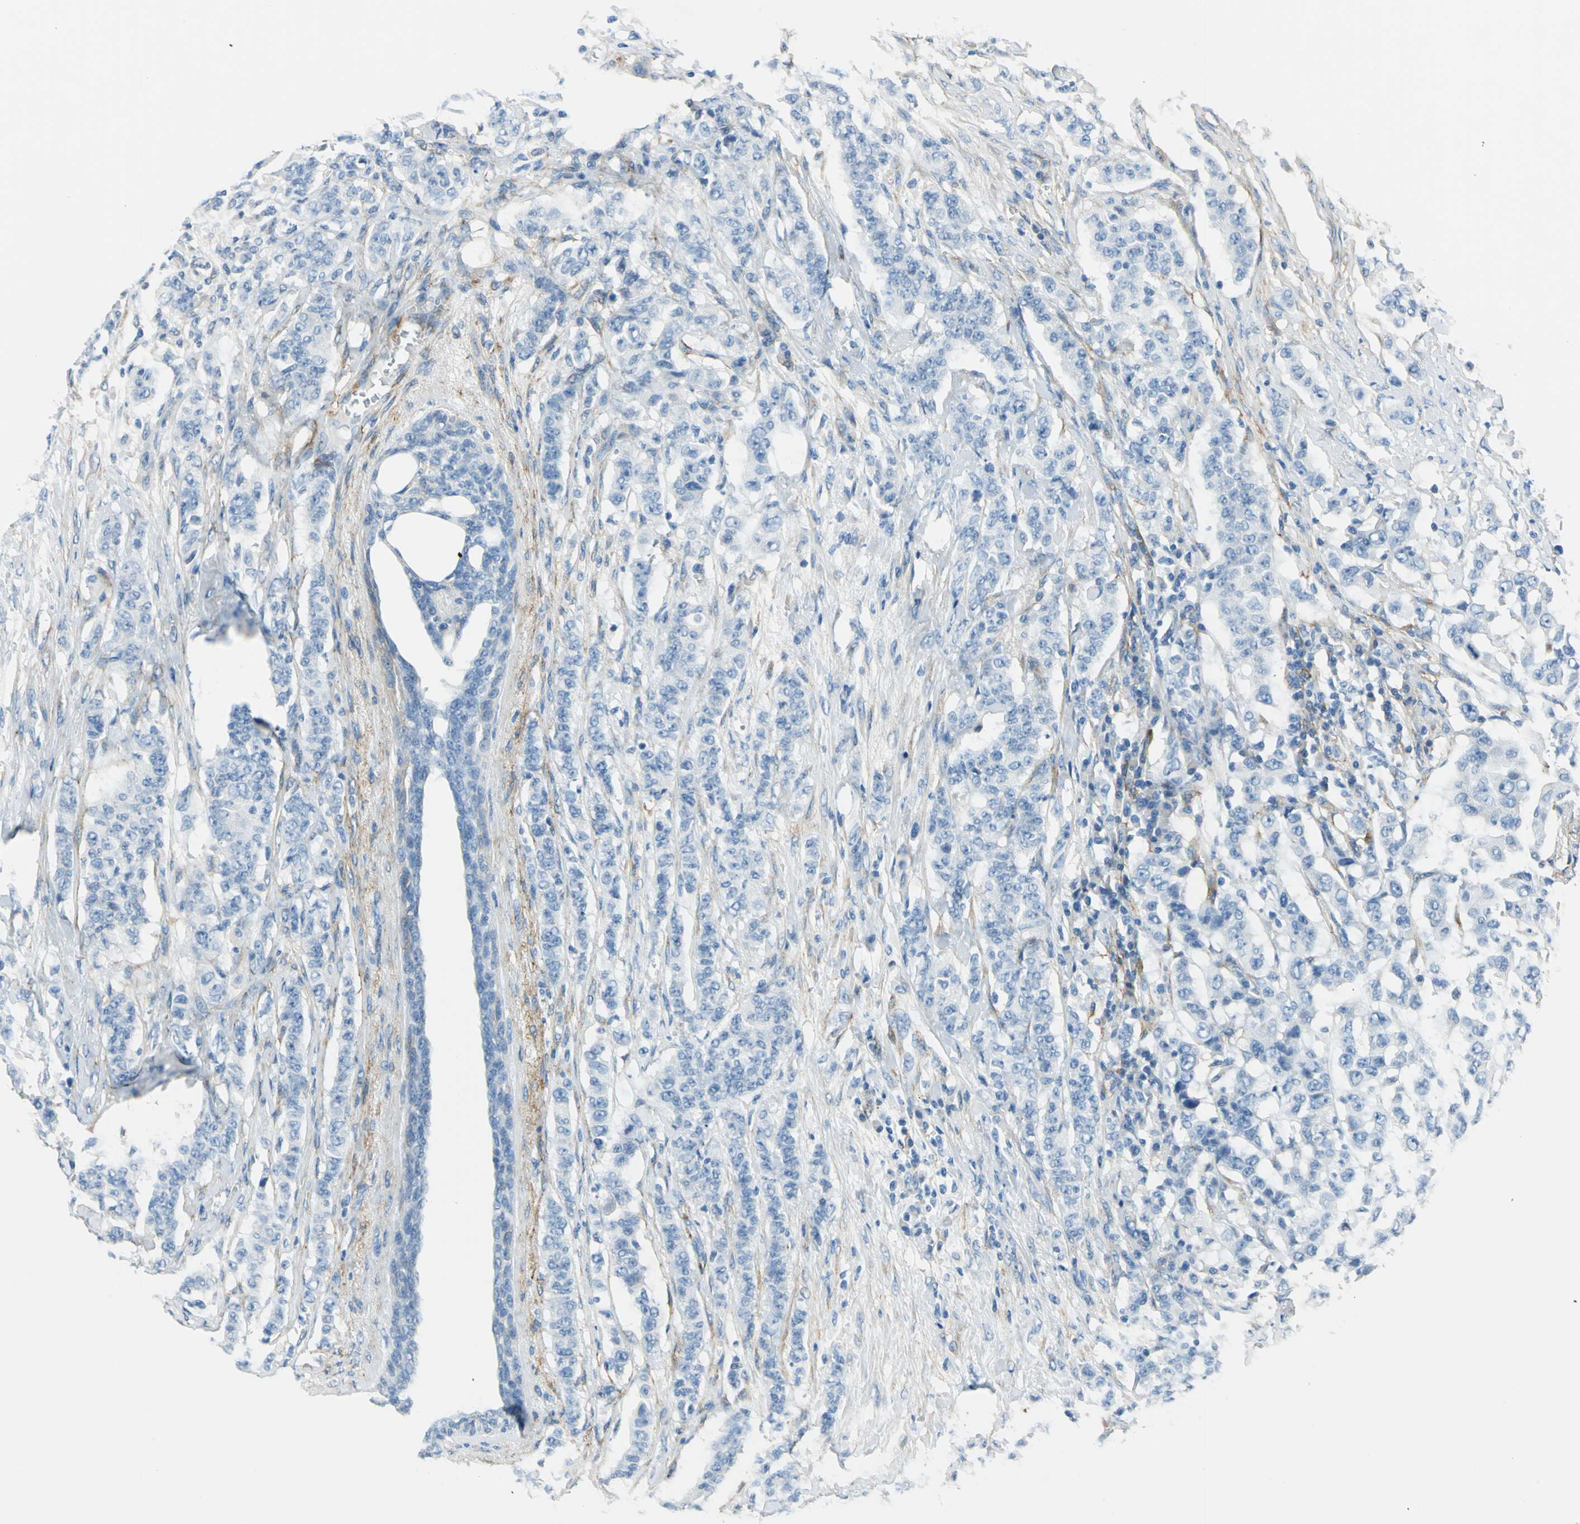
{"staining": {"intensity": "negative", "quantity": "none", "location": "none"}, "tissue": "breast cancer", "cell_type": "Tumor cells", "image_type": "cancer", "snomed": [{"axis": "morphology", "description": "Duct carcinoma"}, {"axis": "topography", "description": "Breast"}], "caption": "Protein analysis of breast cancer displays no significant positivity in tumor cells.", "gene": "AKAP12", "patient": {"sex": "female", "age": 40}}